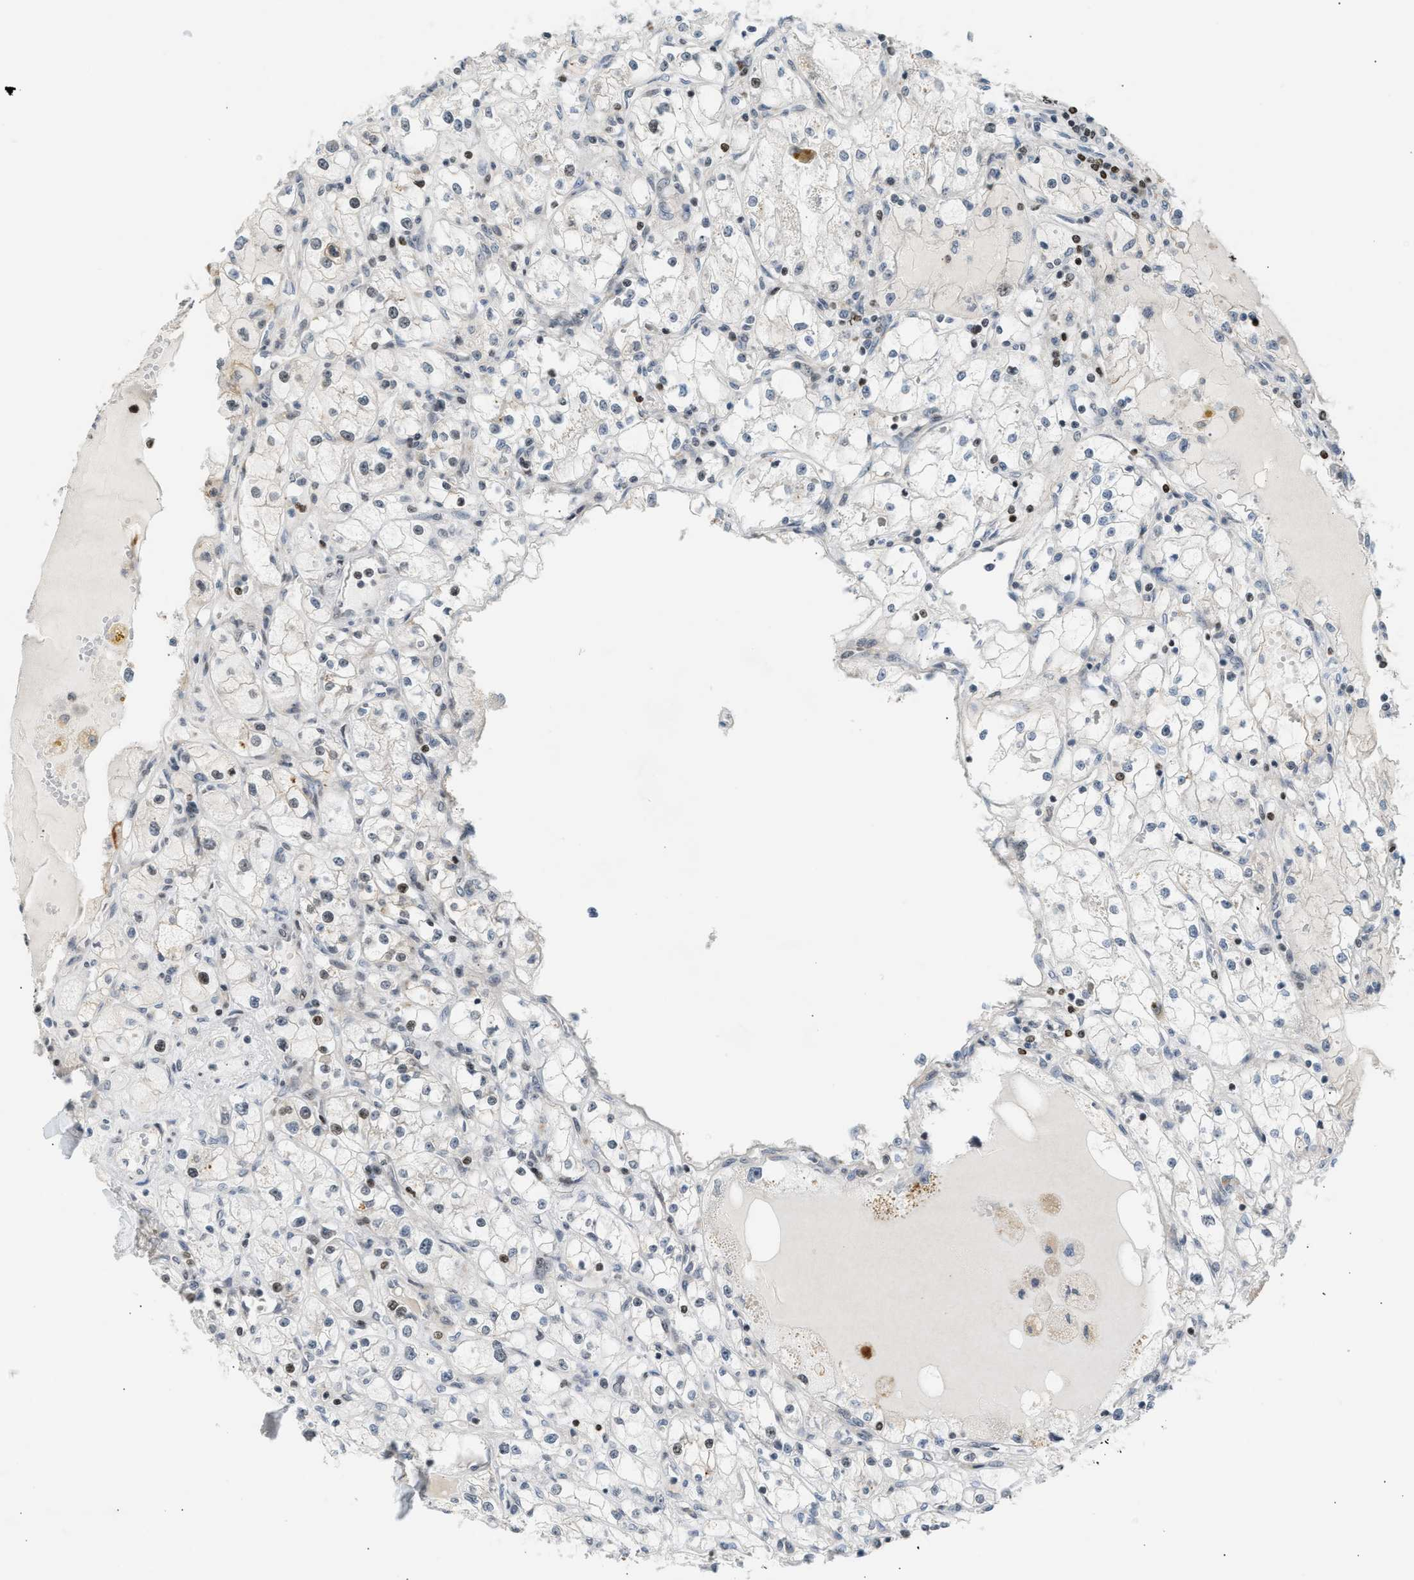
{"staining": {"intensity": "moderate", "quantity": "<25%", "location": "cytoplasmic/membranous,nuclear"}, "tissue": "renal cancer", "cell_type": "Tumor cells", "image_type": "cancer", "snomed": [{"axis": "morphology", "description": "Adenocarcinoma, NOS"}, {"axis": "topography", "description": "Kidney"}], "caption": "Adenocarcinoma (renal) stained with a brown dye exhibits moderate cytoplasmic/membranous and nuclear positive staining in approximately <25% of tumor cells.", "gene": "NPS", "patient": {"sex": "male", "age": 56}}